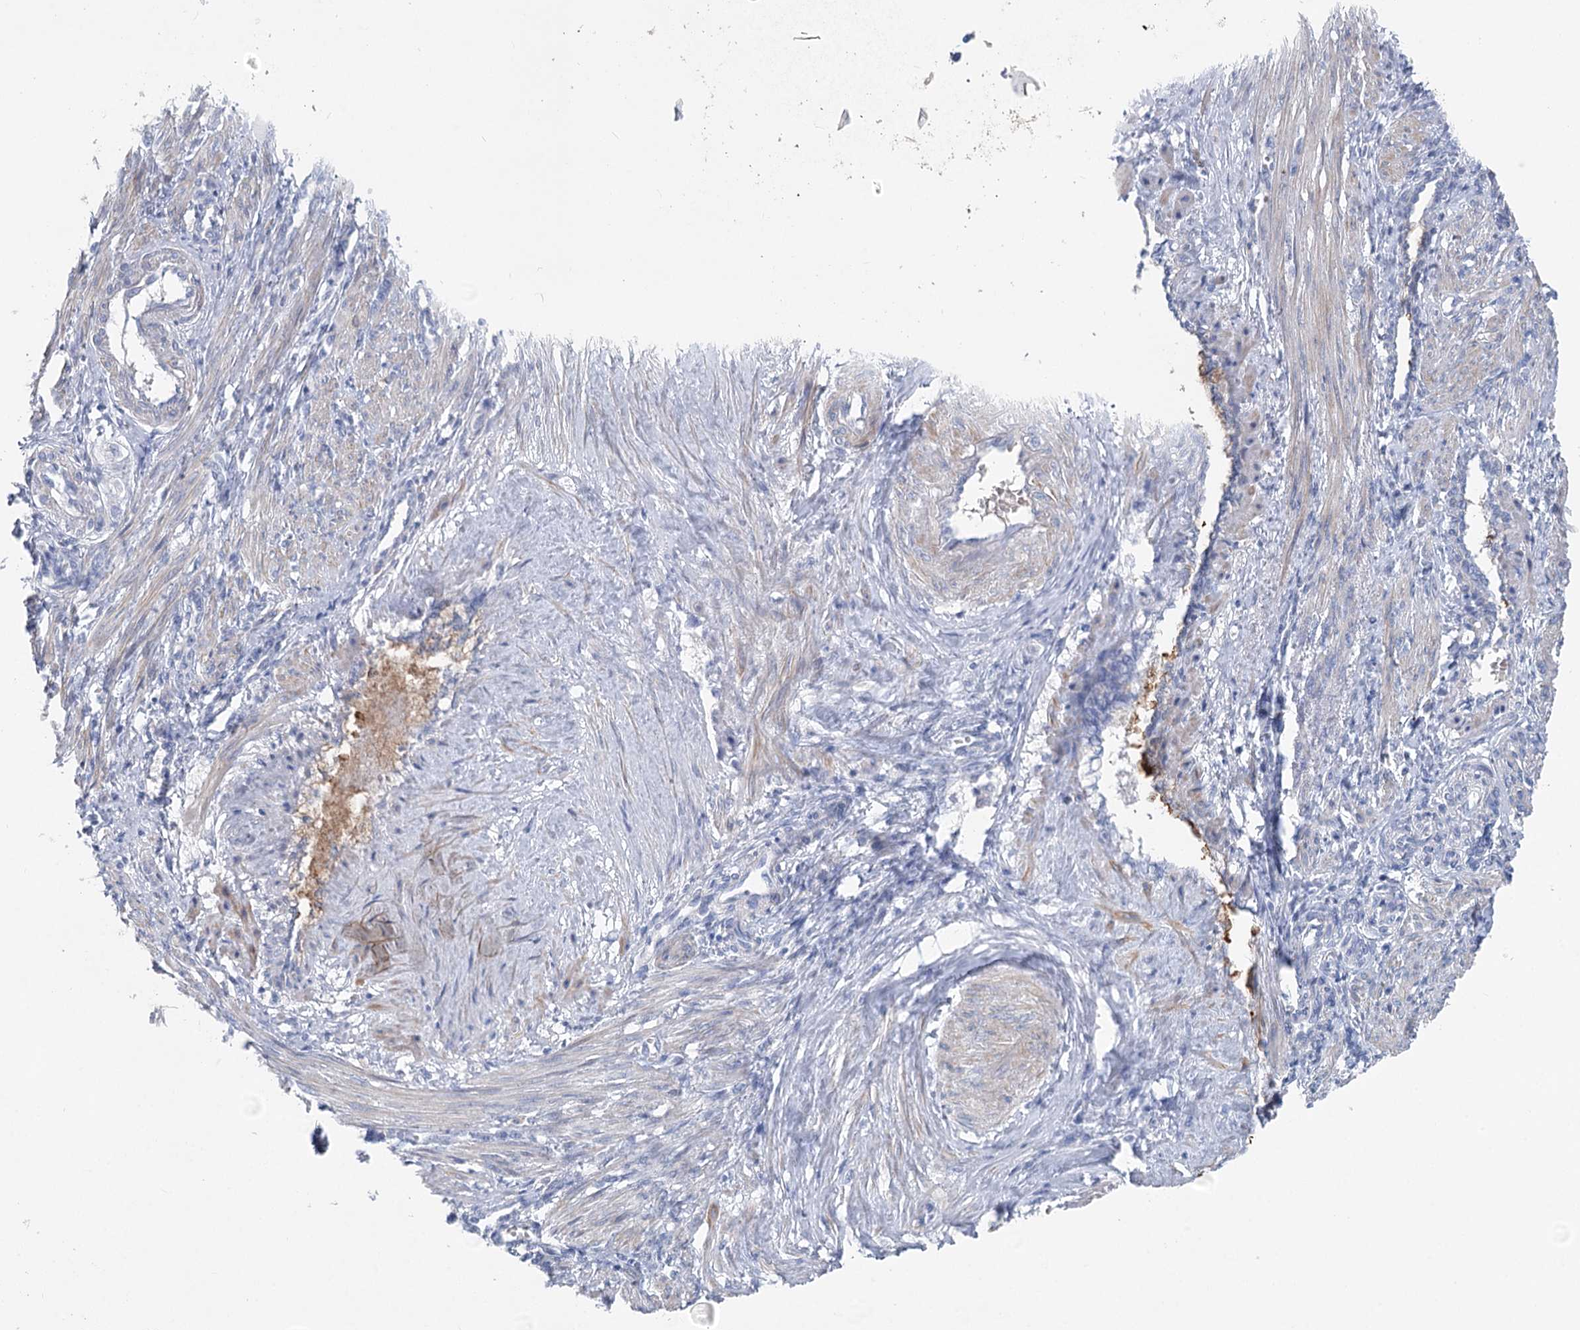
{"staining": {"intensity": "moderate", "quantity": "25%-75%", "location": "cytoplasmic/membranous"}, "tissue": "smooth muscle", "cell_type": "Smooth muscle cells", "image_type": "normal", "snomed": [{"axis": "morphology", "description": "Normal tissue, NOS"}, {"axis": "topography", "description": "Endometrium"}], "caption": "Immunohistochemistry (IHC) micrograph of benign smooth muscle: human smooth muscle stained using immunohistochemistry shows medium levels of moderate protein expression localized specifically in the cytoplasmic/membranous of smooth muscle cells, appearing as a cytoplasmic/membranous brown color.", "gene": "WDR74", "patient": {"sex": "female", "age": 33}}